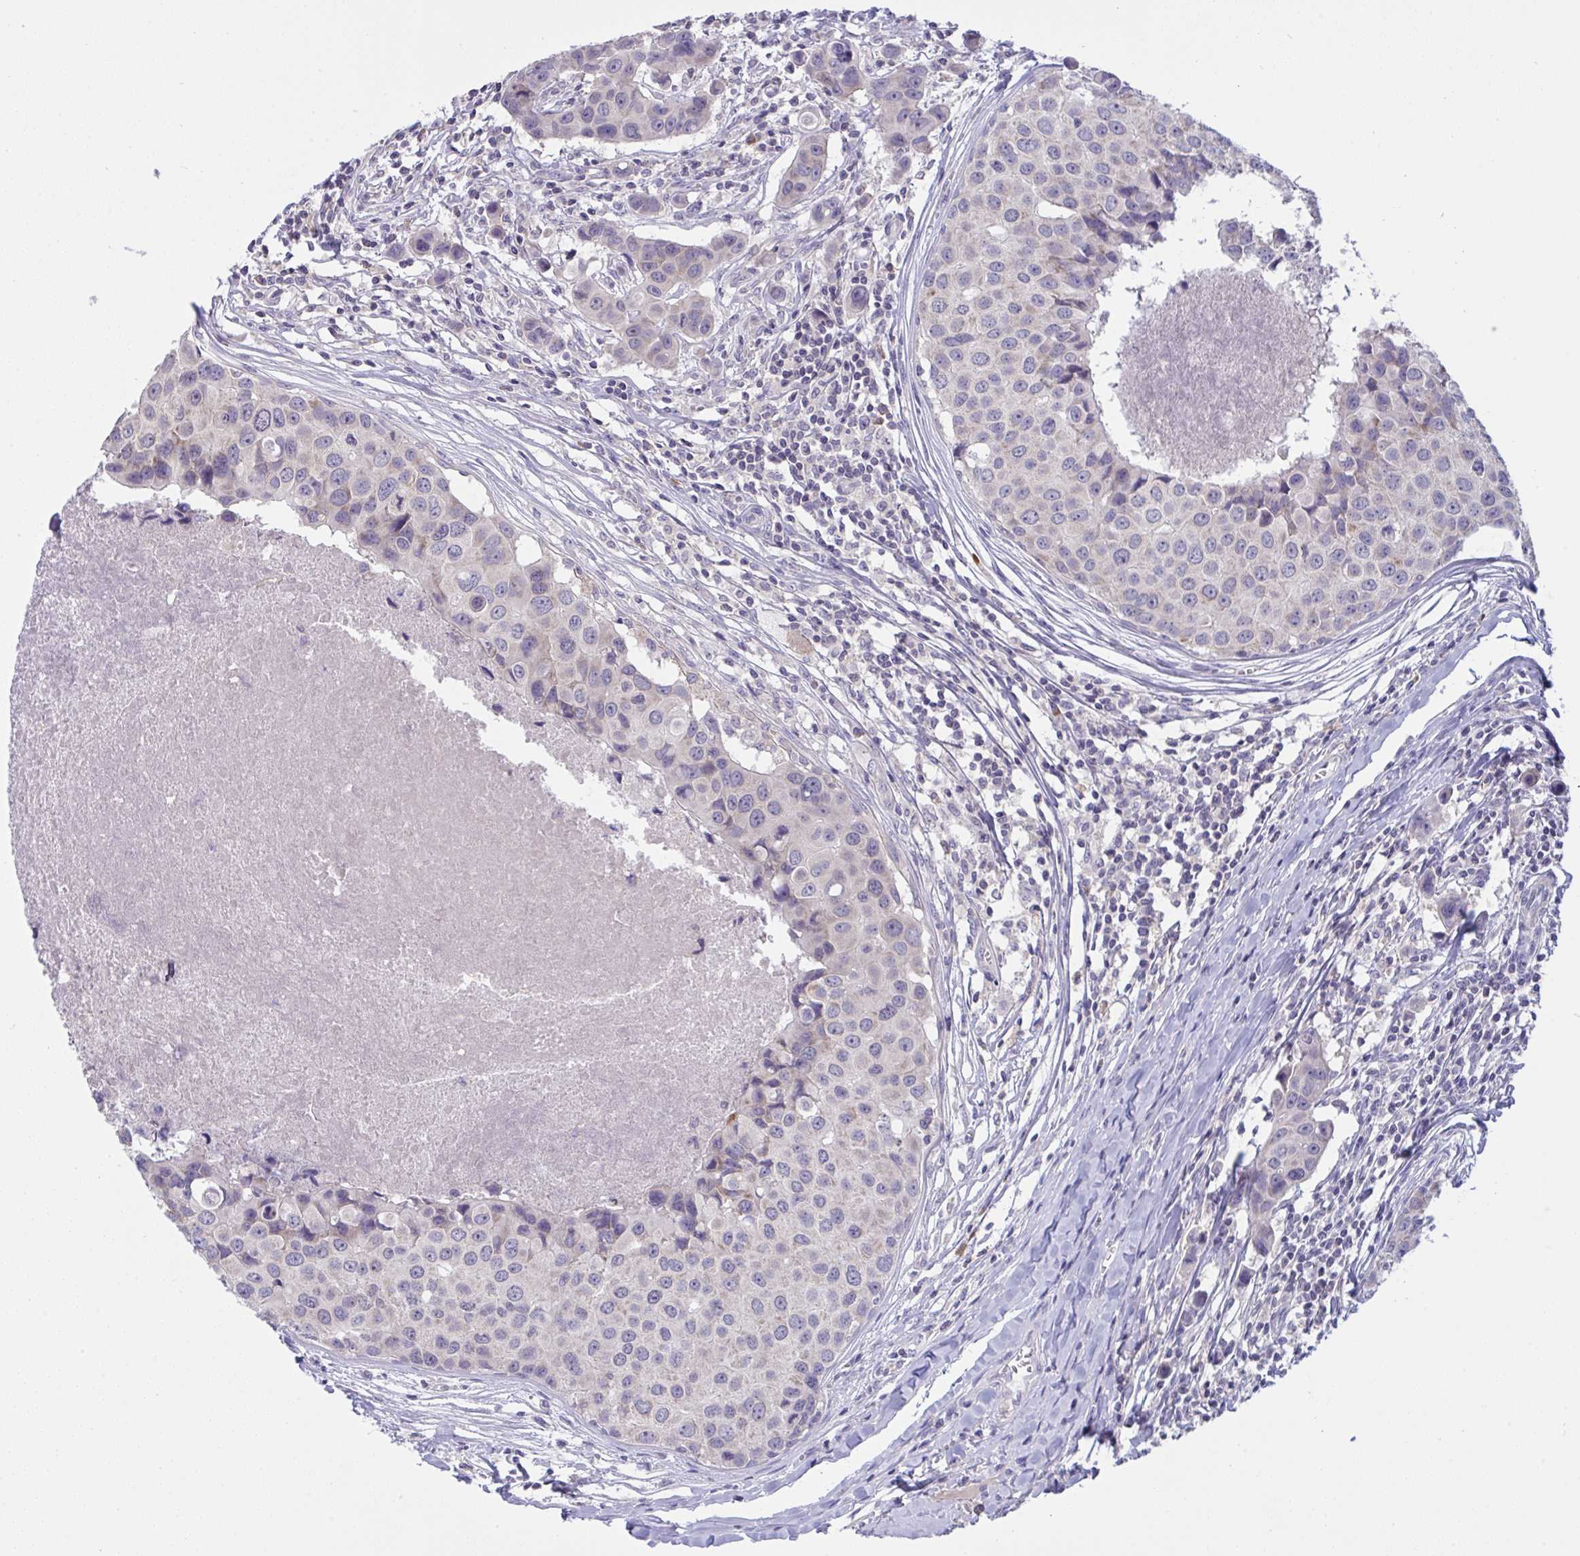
{"staining": {"intensity": "negative", "quantity": "none", "location": "none"}, "tissue": "breast cancer", "cell_type": "Tumor cells", "image_type": "cancer", "snomed": [{"axis": "morphology", "description": "Duct carcinoma"}, {"axis": "topography", "description": "Breast"}], "caption": "There is no significant positivity in tumor cells of breast infiltrating ductal carcinoma.", "gene": "TMEM41A", "patient": {"sex": "female", "age": 24}}